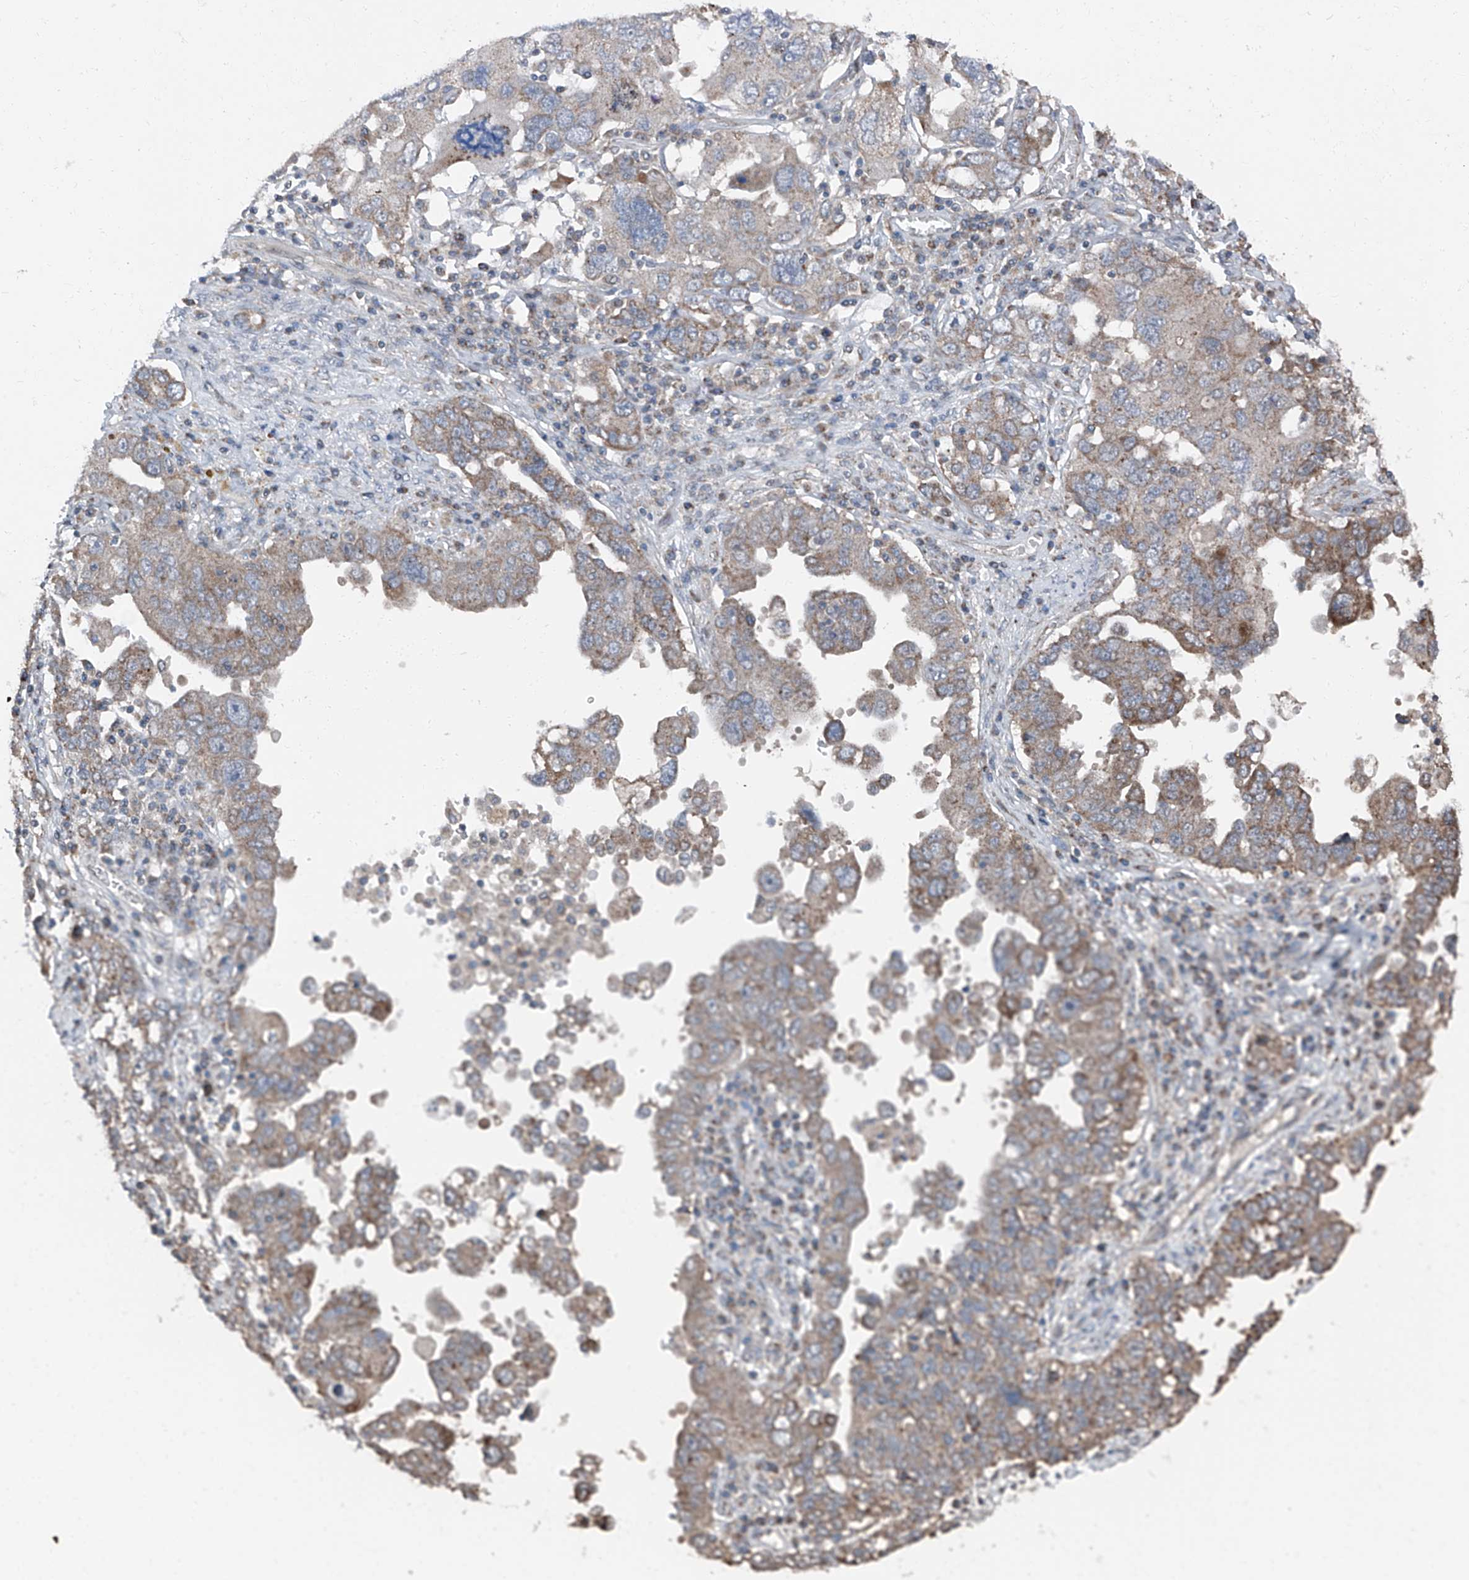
{"staining": {"intensity": "moderate", "quantity": "25%-75%", "location": "cytoplasmic/membranous"}, "tissue": "ovarian cancer", "cell_type": "Tumor cells", "image_type": "cancer", "snomed": [{"axis": "morphology", "description": "Carcinoma, endometroid"}, {"axis": "topography", "description": "Ovary"}], "caption": "Immunohistochemical staining of ovarian cancer demonstrates moderate cytoplasmic/membranous protein positivity in approximately 25%-75% of tumor cells.", "gene": "LIMK1", "patient": {"sex": "female", "age": 62}}